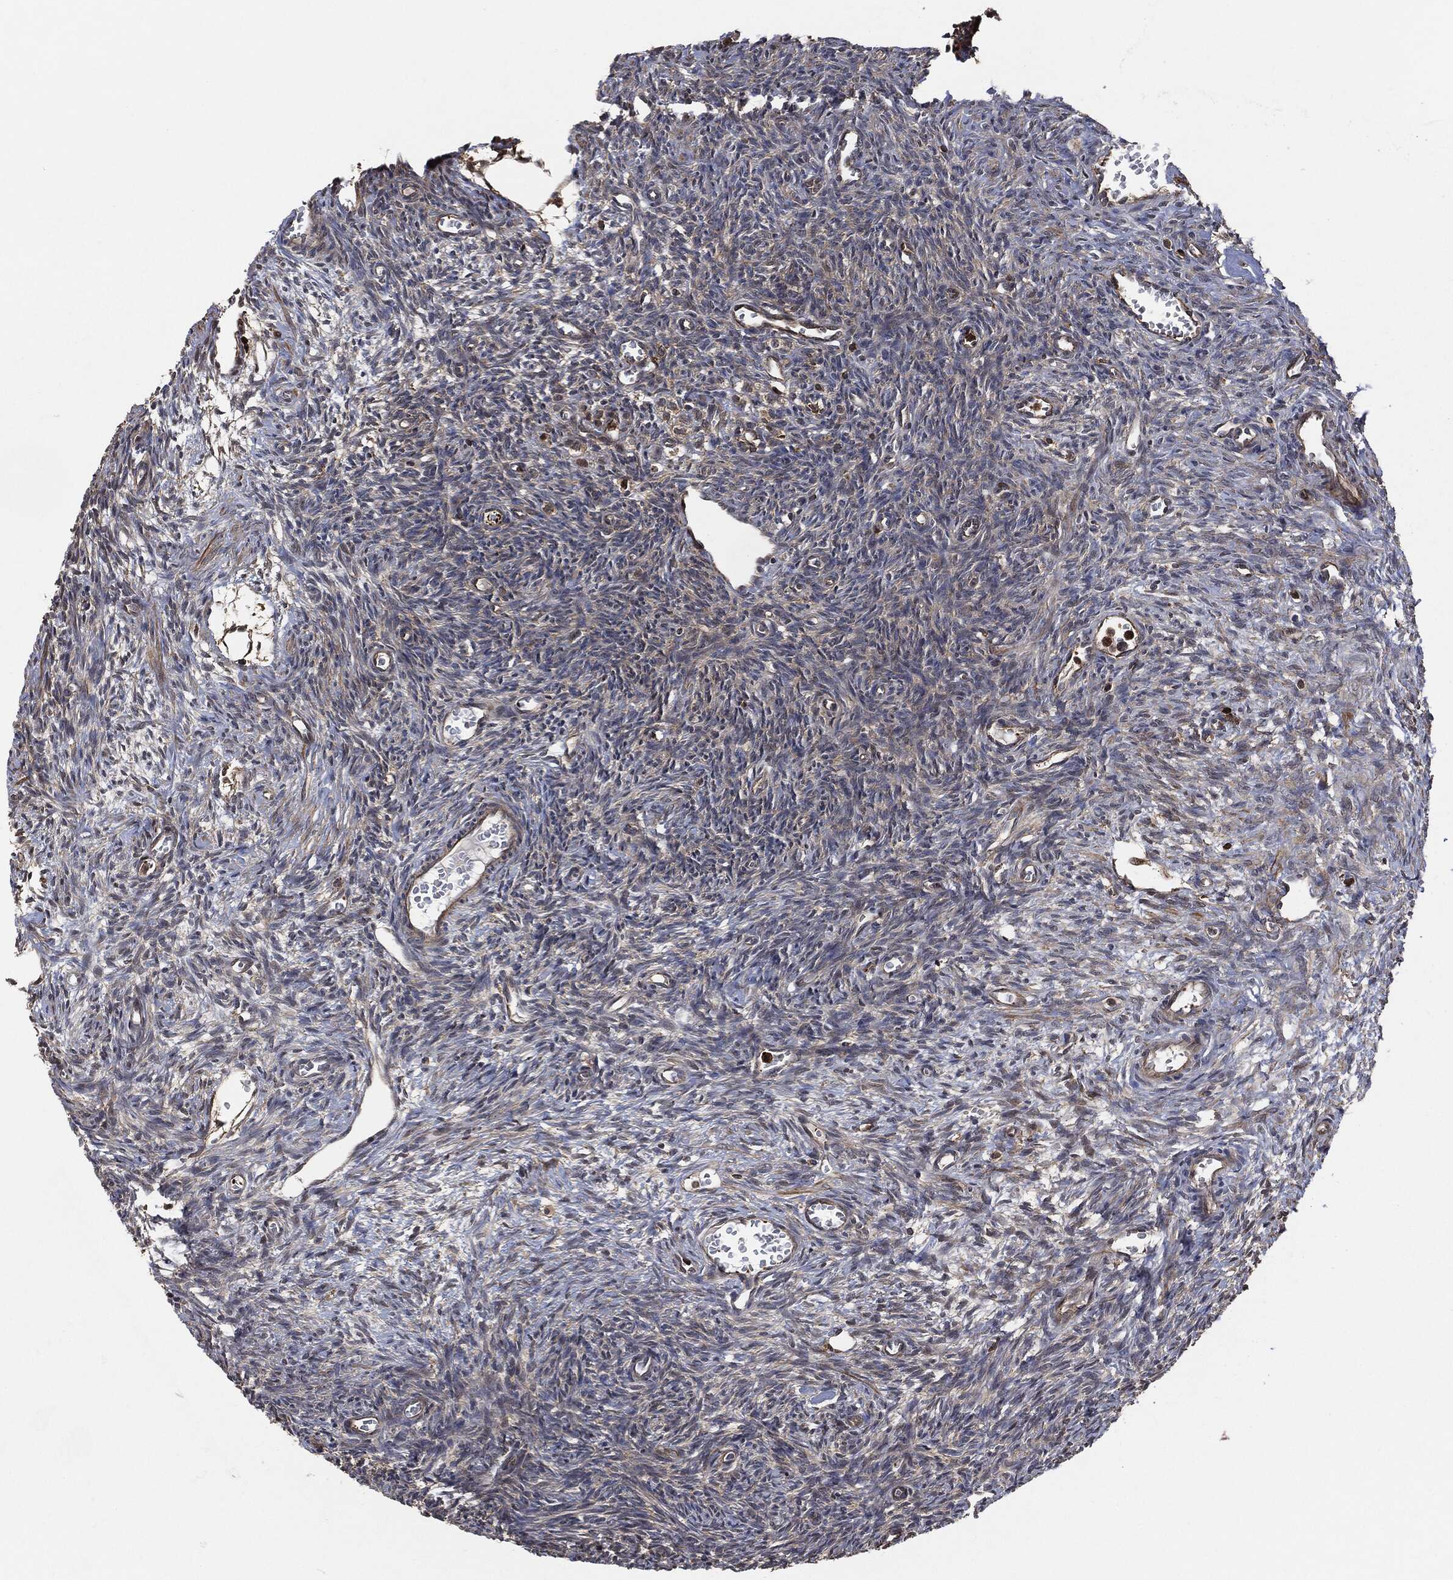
{"staining": {"intensity": "strong", "quantity": ">75%", "location": "cytoplasmic/membranous"}, "tissue": "ovary", "cell_type": "Follicle cells", "image_type": "normal", "snomed": [{"axis": "morphology", "description": "Normal tissue, NOS"}, {"axis": "topography", "description": "Ovary"}], "caption": "DAB (3,3'-diaminobenzidine) immunohistochemical staining of unremarkable ovary displays strong cytoplasmic/membranous protein expression in approximately >75% of follicle cells. The protein of interest is stained brown, and the nuclei are stained in blue (DAB (3,3'-diaminobenzidine) IHC with brightfield microscopy, high magnification).", "gene": "TPT1", "patient": {"sex": "female", "age": 27}}